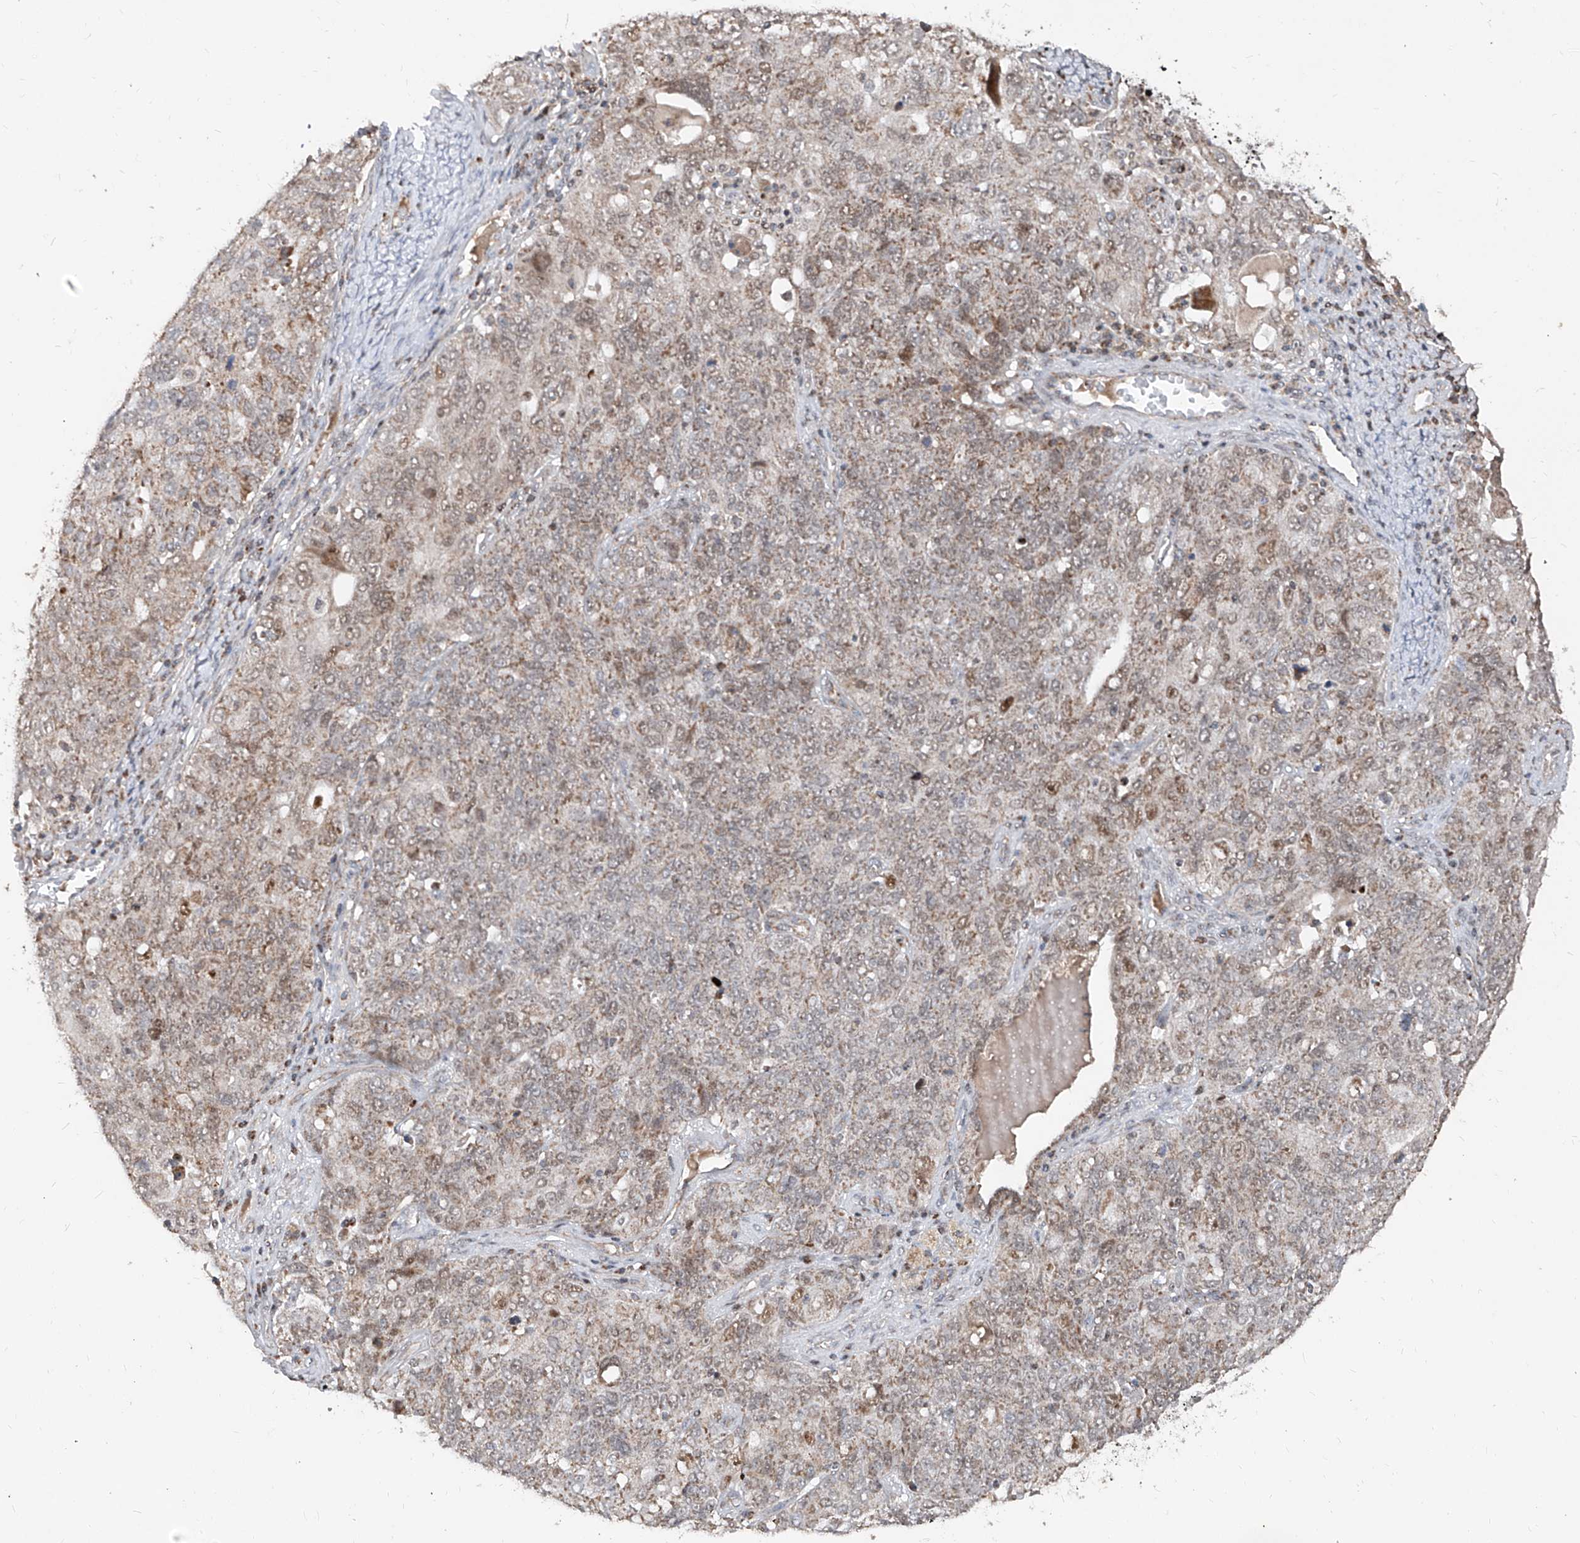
{"staining": {"intensity": "weak", "quantity": ">75%", "location": "cytoplasmic/membranous"}, "tissue": "ovarian cancer", "cell_type": "Tumor cells", "image_type": "cancer", "snomed": [{"axis": "morphology", "description": "Carcinoma, endometroid"}, {"axis": "topography", "description": "Ovary"}], "caption": "A brown stain labels weak cytoplasmic/membranous expression of a protein in ovarian endometroid carcinoma tumor cells.", "gene": "NDUFB3", "patient": {"sex": "female", "age": 62}}